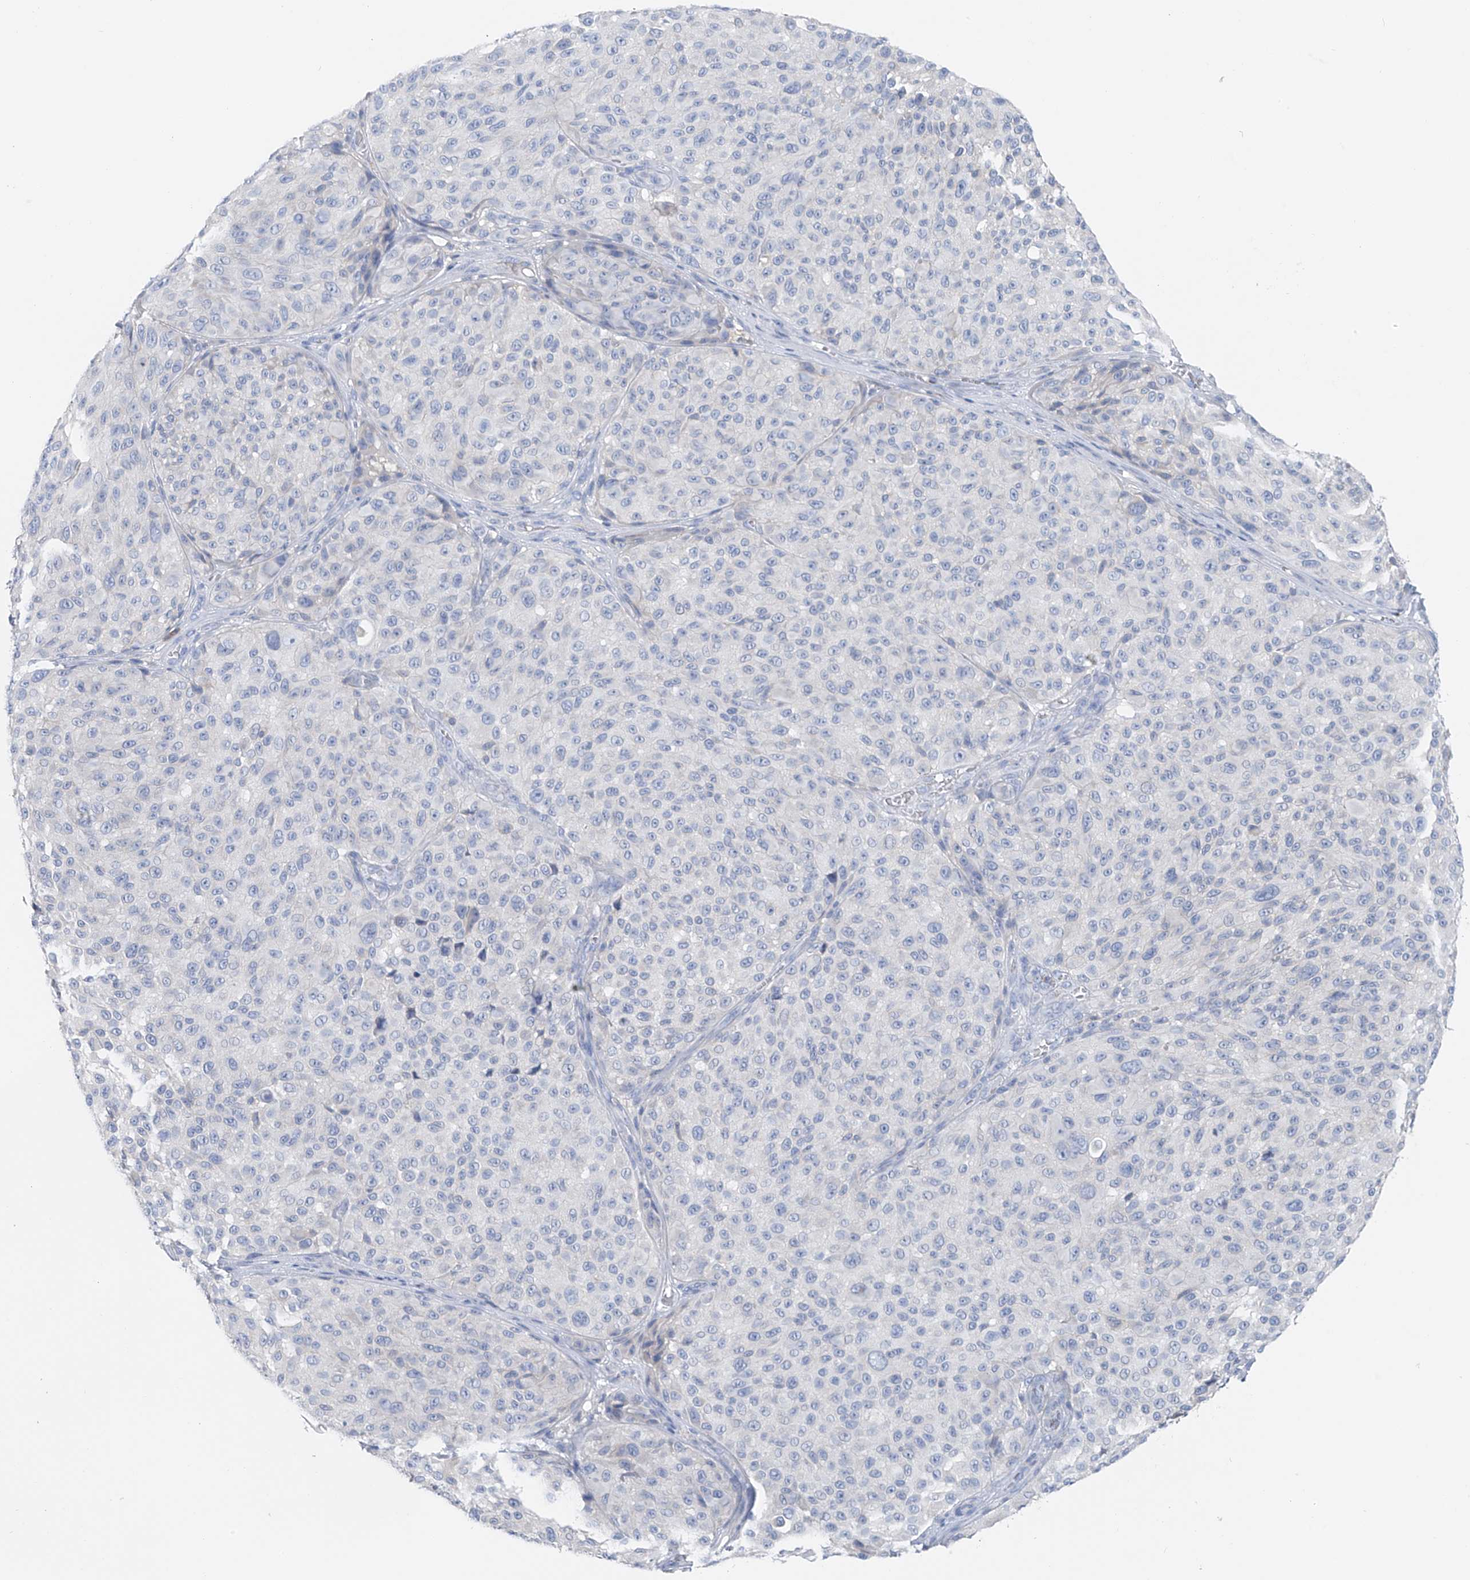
{"staining": {"intensity": "negative", "quantity": "none", "location": "none"}, "tissue": "melanoma", "cell_type": "Tumor cells", "image_type": "cancer", "snomed": [{"axis": "morphology", "description": "Malignant melanoma, NOS"}, {"axis": "topography", "description": "Skin"}], "caption": "This is an immunohistochemistry histopathology image of malignant melanoma. There is no expression in tumor cells.", "gene": "POMGNT2", "patient": {"sex": "male", "age": 83}}